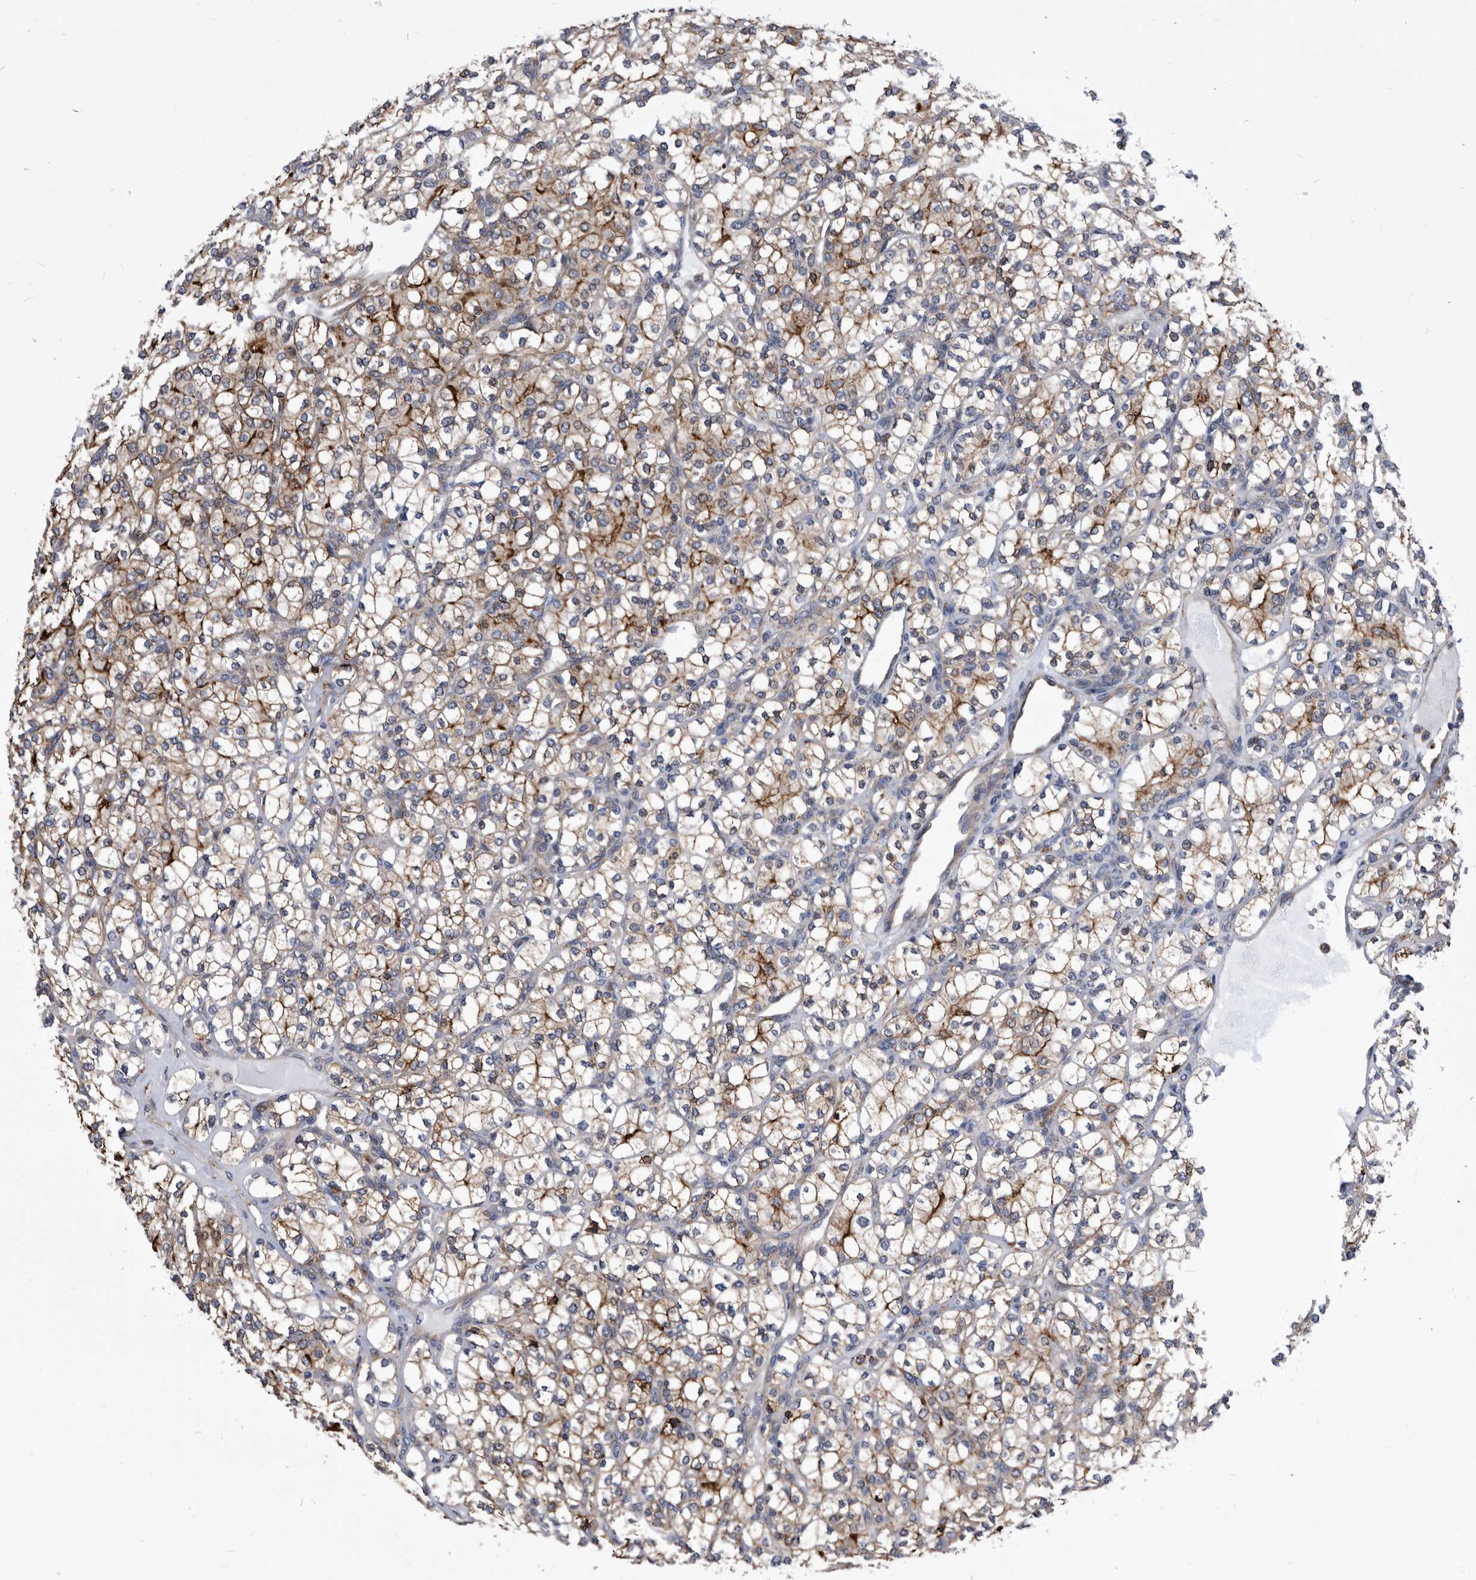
{"staining": {"intensity": "moderate", "quantity": ">75%", "location": "cytoplasmic/membranous"}, "tissue": "renal cancer", "cell_type": "Tumor cells", "image_type": "cancer", "snomed": [{"axis": "morphology", "description": "Adenocarcinoma, NOS"}, {"axis": "topography", "description": "Kidney"}], "caption": "The image reveals staining of renal cancer, revealing moderate cytoplasmic/membranous protein staining (brown color) within tumor cells.", "gene": "BAIAP3", "patient": {"sex": "male", "age": 77}}